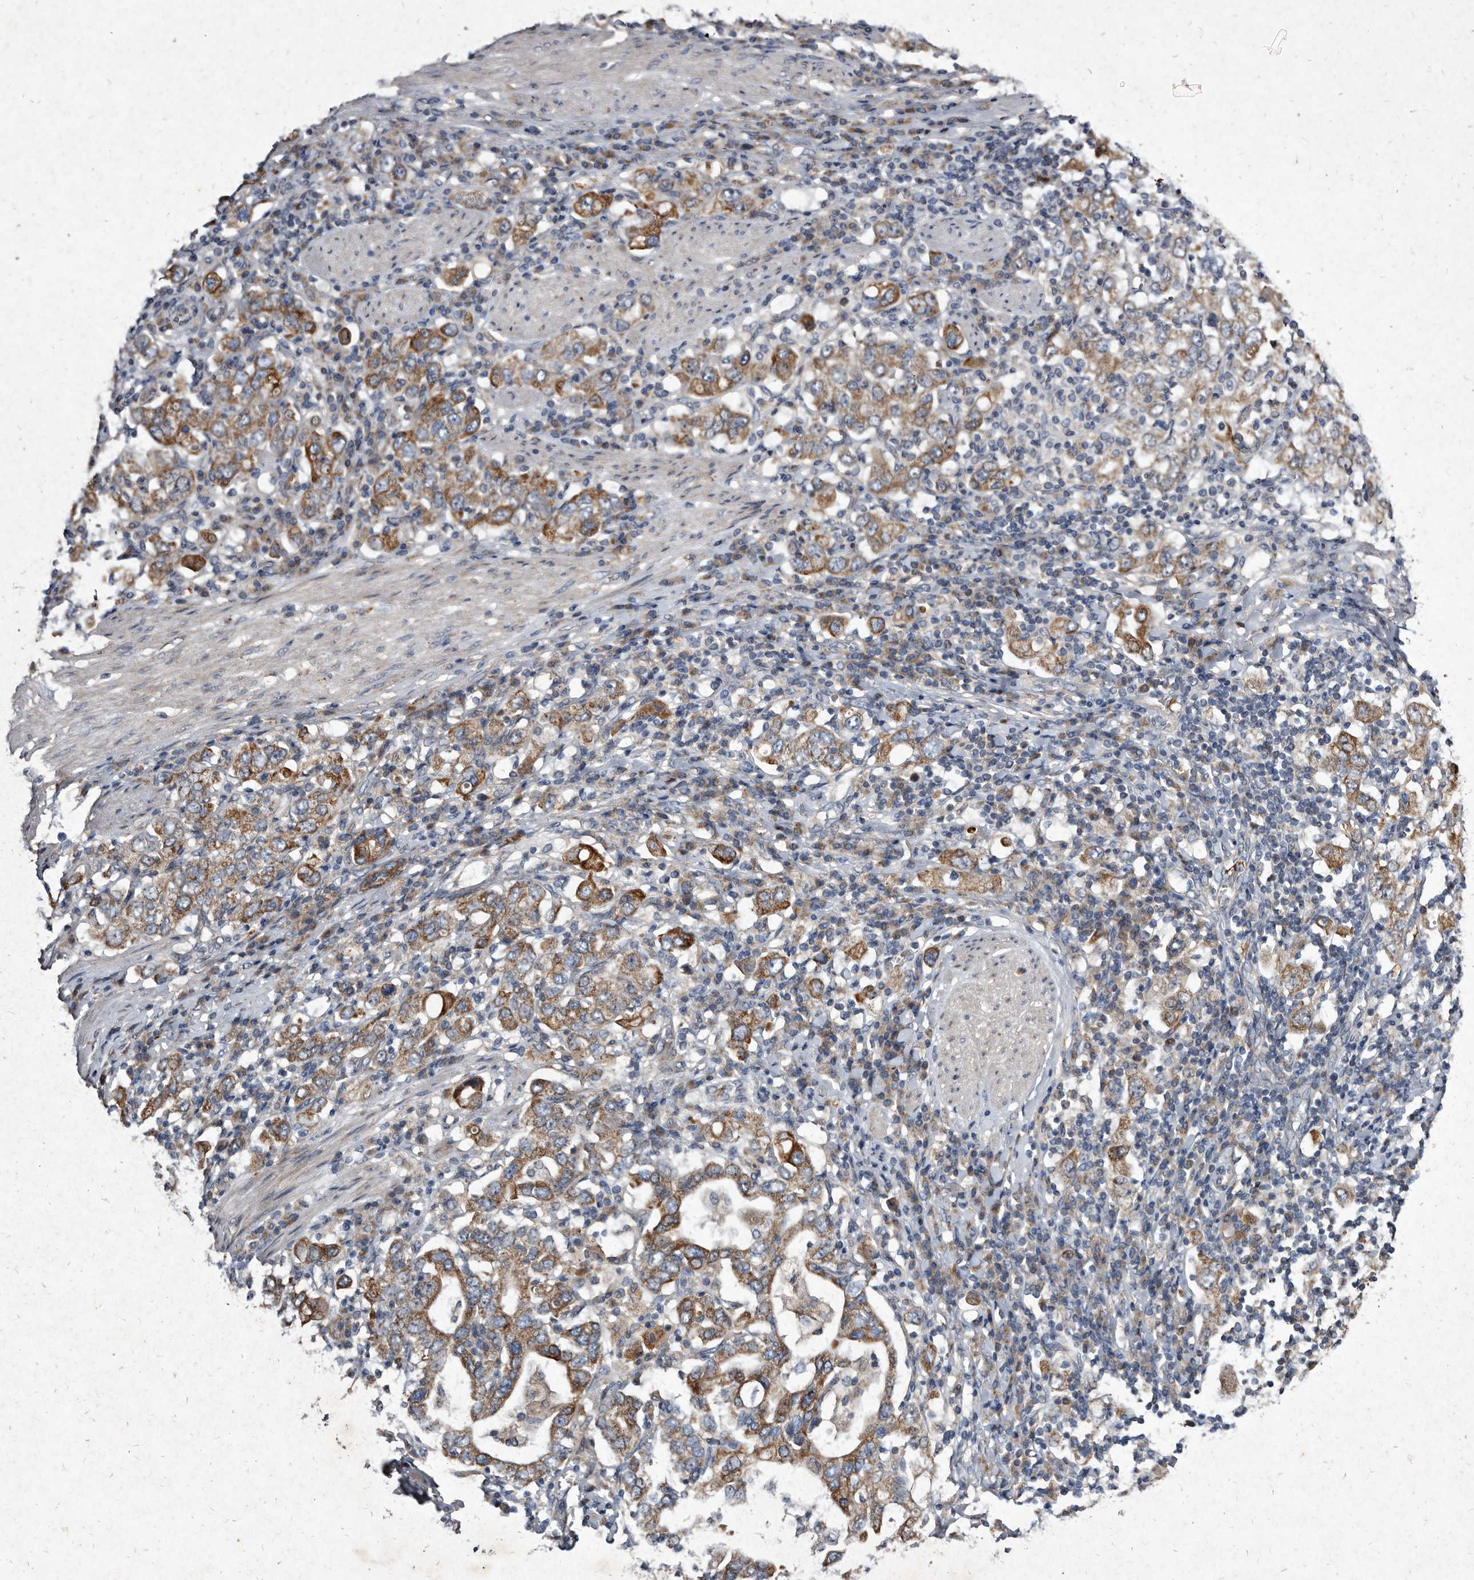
{"staining": {"intensity": "moderate", "quantity": ">75%", "location": "cytoplasmic/membranous"}, "tissue": "stomach cancer", "cell_type": "Tumor cells", "image_type": "cancer", "snomed": [{"axis": "morphology", "description": "Adenocarcinoma, NOS"}, {"axis": "topography", "description": "Stomach, upper"}], "caption": "About >75% of tumor cells in human adenocarcinoma (stomach) show moderate cytoplasmic/membranous protein expression as visualized by brown immunohistochemical staining.", "gene": "YPEL3", "patient": {"sex": "male", "age": 62}}